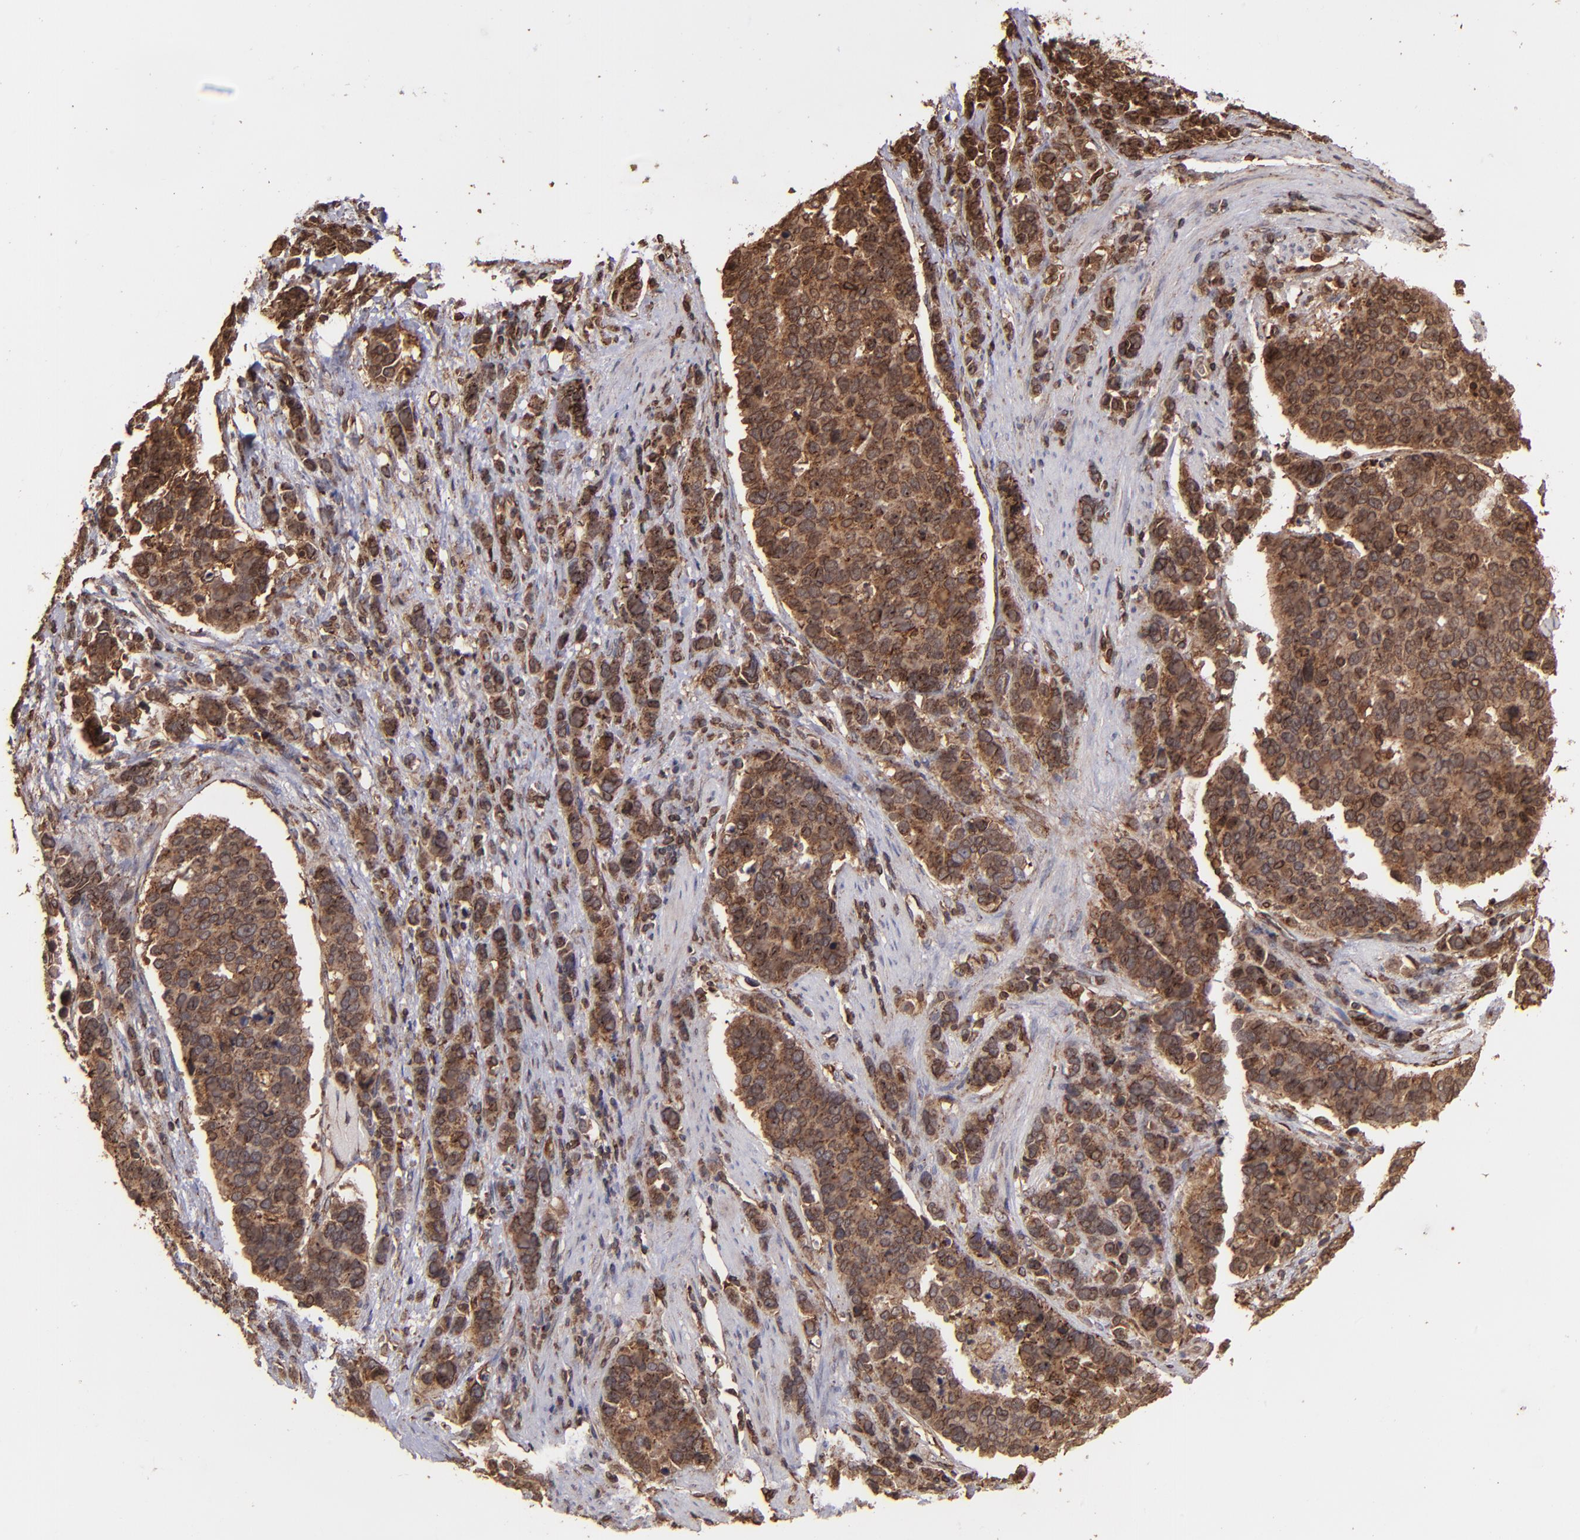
{"staining": {"intensity": "strong", "quantity": ">75%", "location": "cytoplasmic/membranous"}, "tissue": "stomach cancer", "cell_type": "Tumor cells", "image_type": "cancer", "snomed": [{"axis": "morphology", "description": "Adenocarcinoma, NOS"}, {"axis": "topography", "description": "Stomach, upper"}], "caption": "An image of stomach cancer (adenocarcinoma) stained for a protein demonstrates strong cytoplasmic/membranous brown staining in tumor cells.", "gene": "TRIP11", "patient": {"sex": "male", "age": 71}}